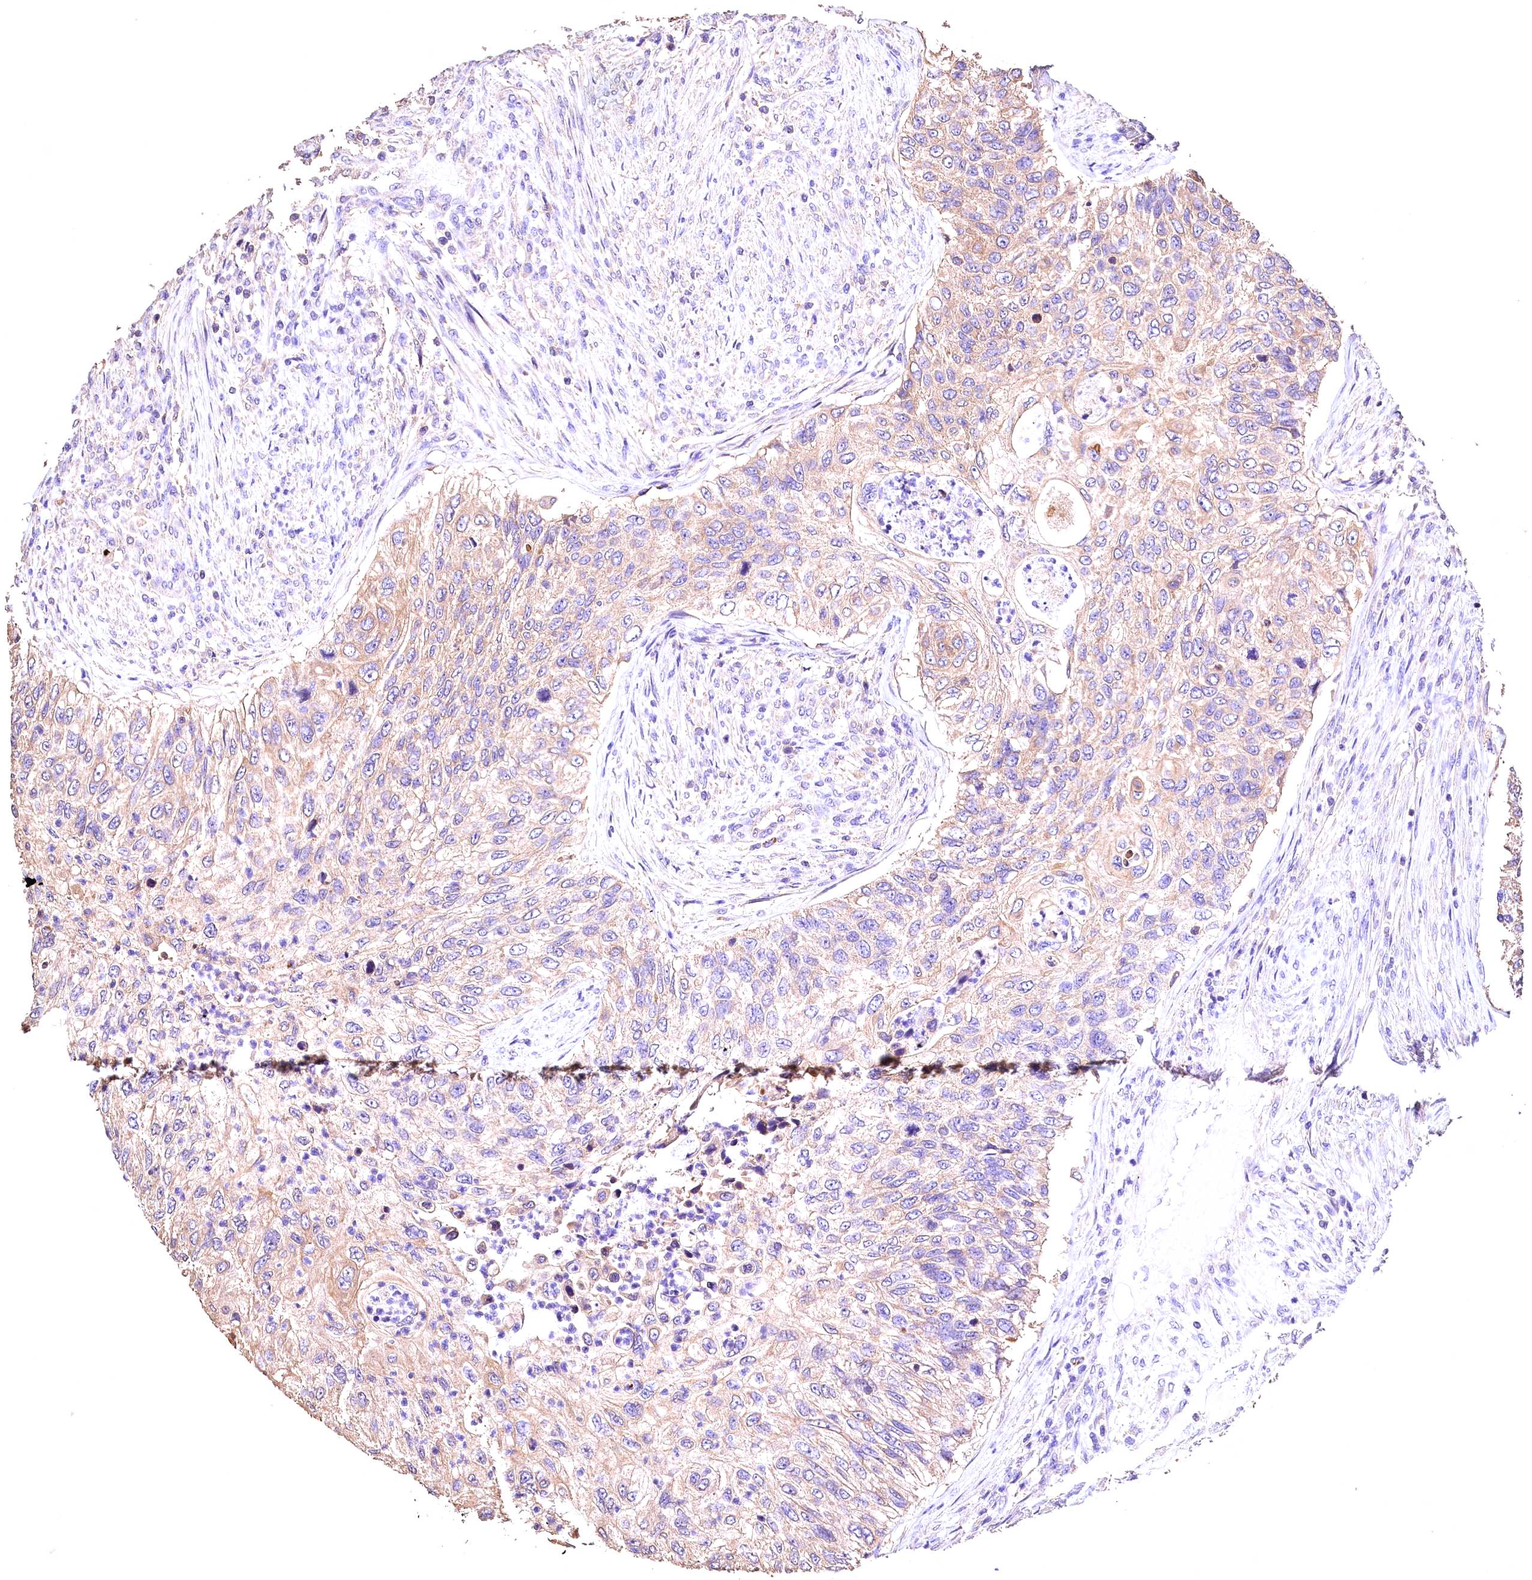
{"staining": {"intensity": "weak", "quantity": ">75%", "location": "cytoplasmic/membranous"}, "tissue": "urothelial cancer", "cell_type": "Tumor cells", "image_type": "cancer", "snomed": [{"axis": "morphology", "description": "Urothelial carcinoma, High grade"}, {"axis": "topography", "description": "Urinary bladder"}], "caption": "Immunohistochemical staining of urothelial cancer exhibits weak cytoplasmic/membranous protein expression in about >75% of tumor cells.", "gene": "OAS3", "patient": {"sex": "female", "age": 60}}